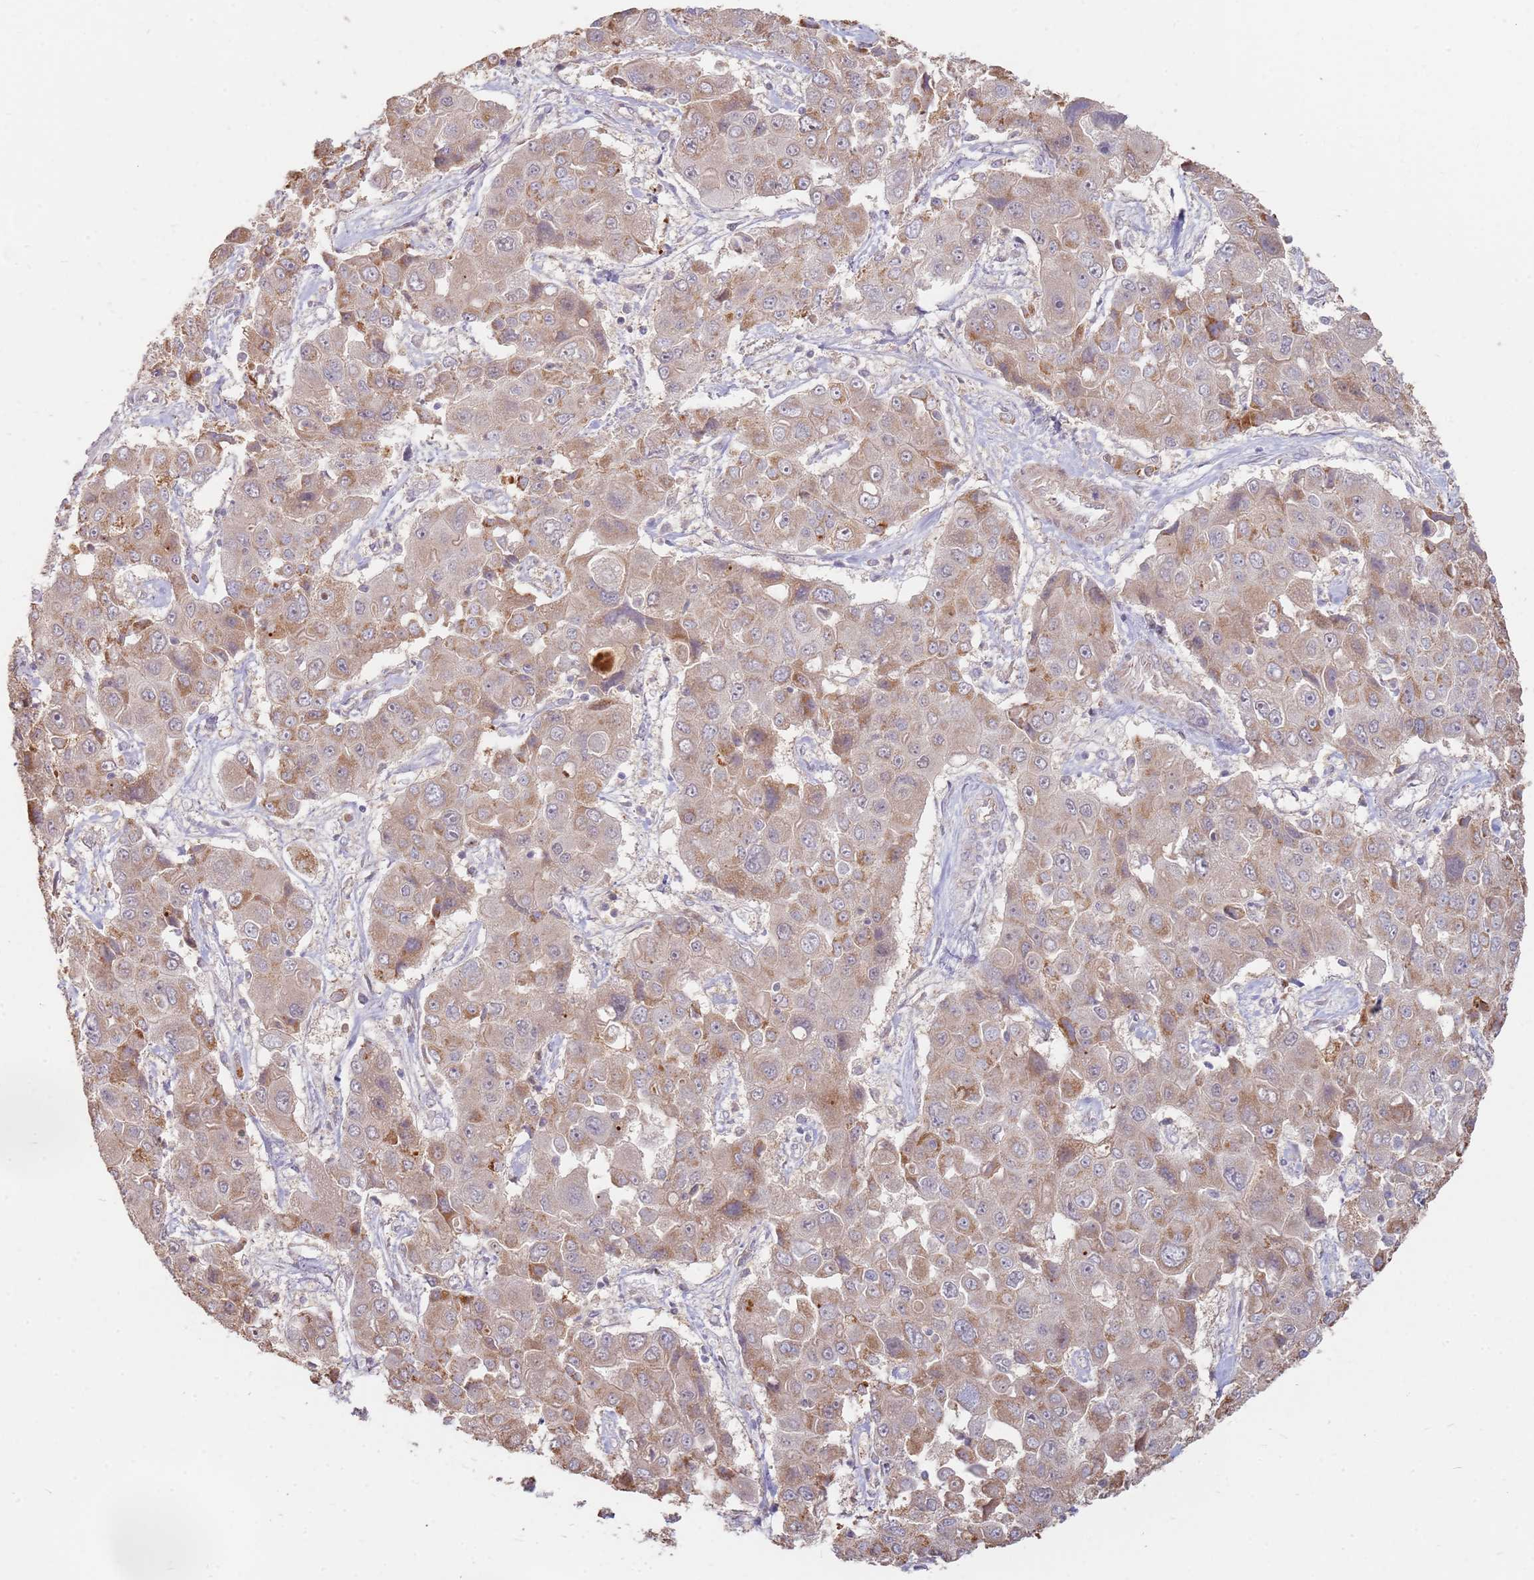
{"staining": {"intensity": "weak", "quantity": "25%-75%", "location": "cytoplasmic/membranous"}, "tissue": "liver cancer", "cell_type": "Tumor cells", "image_type": "cancer", "snomed": [{"axis": "morphology", "description": "Cholangiocarcinoma"}, {"axis": "topography", "description": "Liver"}], "caption": "Weak cytoplasmic/membranous expression for a protein is appreciated in approximately 25%-75% of tumor cells of cholangiocarcinoma (liver) using immunohistochemistry.", "gene": "MPEG1", "patient": {"sex": "male", "age": 67}}